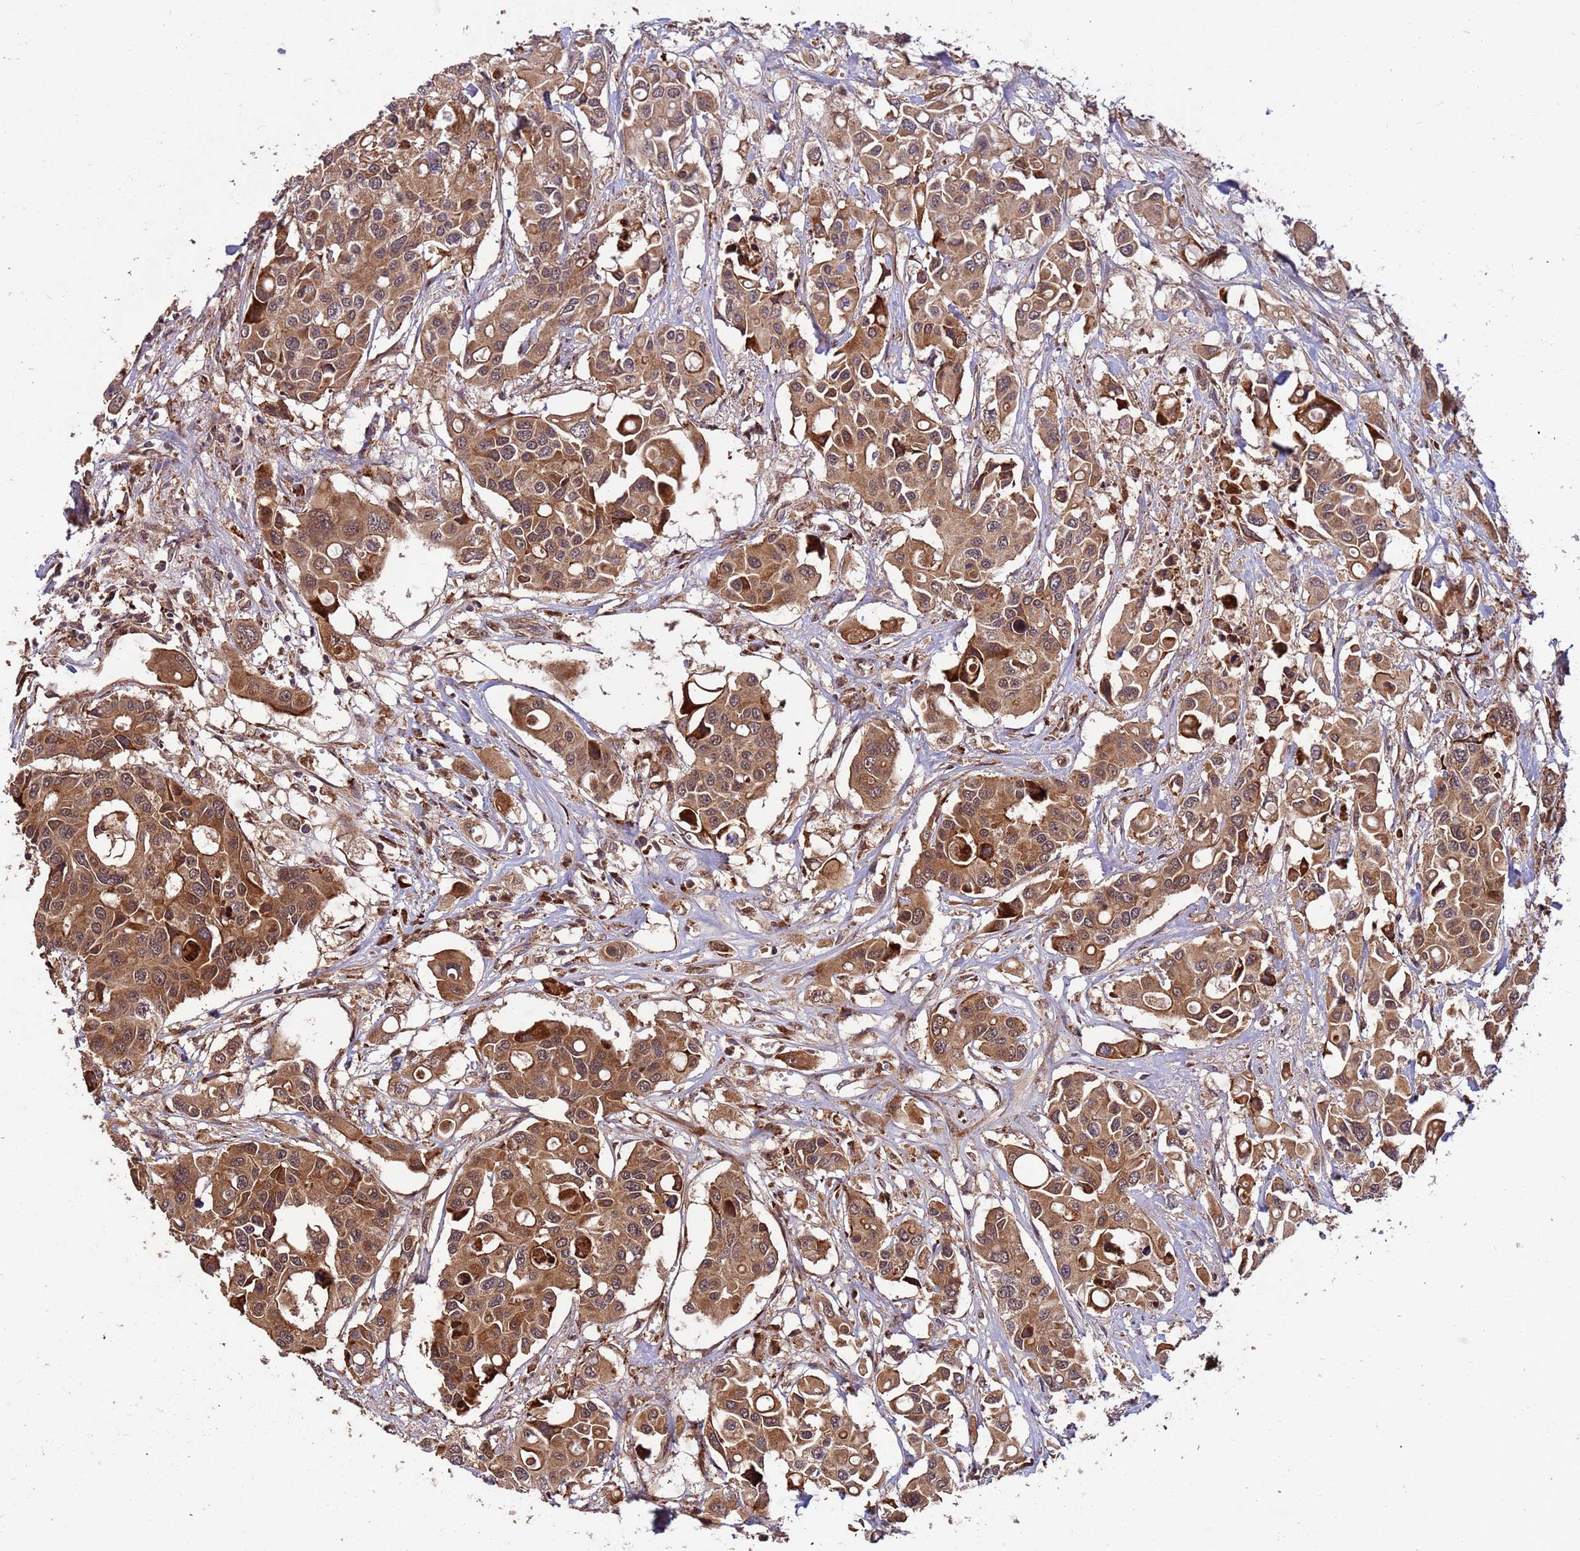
{"staining": {"intensity": "moderate", "quantity": ">75%", "location": "cytoplasmic/membranous,nuclear"}, "tissue": "colorectal cancer", "cell_type": "Tumor cells", "image_type": "cancer", "snomed": [{"axis": "morphology", "description": "Adenocarcinoma, NOS"}, {"axis": "topography", "description": "Colon"}], "caption": "About >75% of tumor cells in colorectal cancer (adenocarcinoma) demonstrate moderate cytoplasmic/membranous and nuclear protein expression as visualized by brown immunohistochemical staining.", "gene": "ZNF619", "patient": {"sex": "male", "age": 77}}